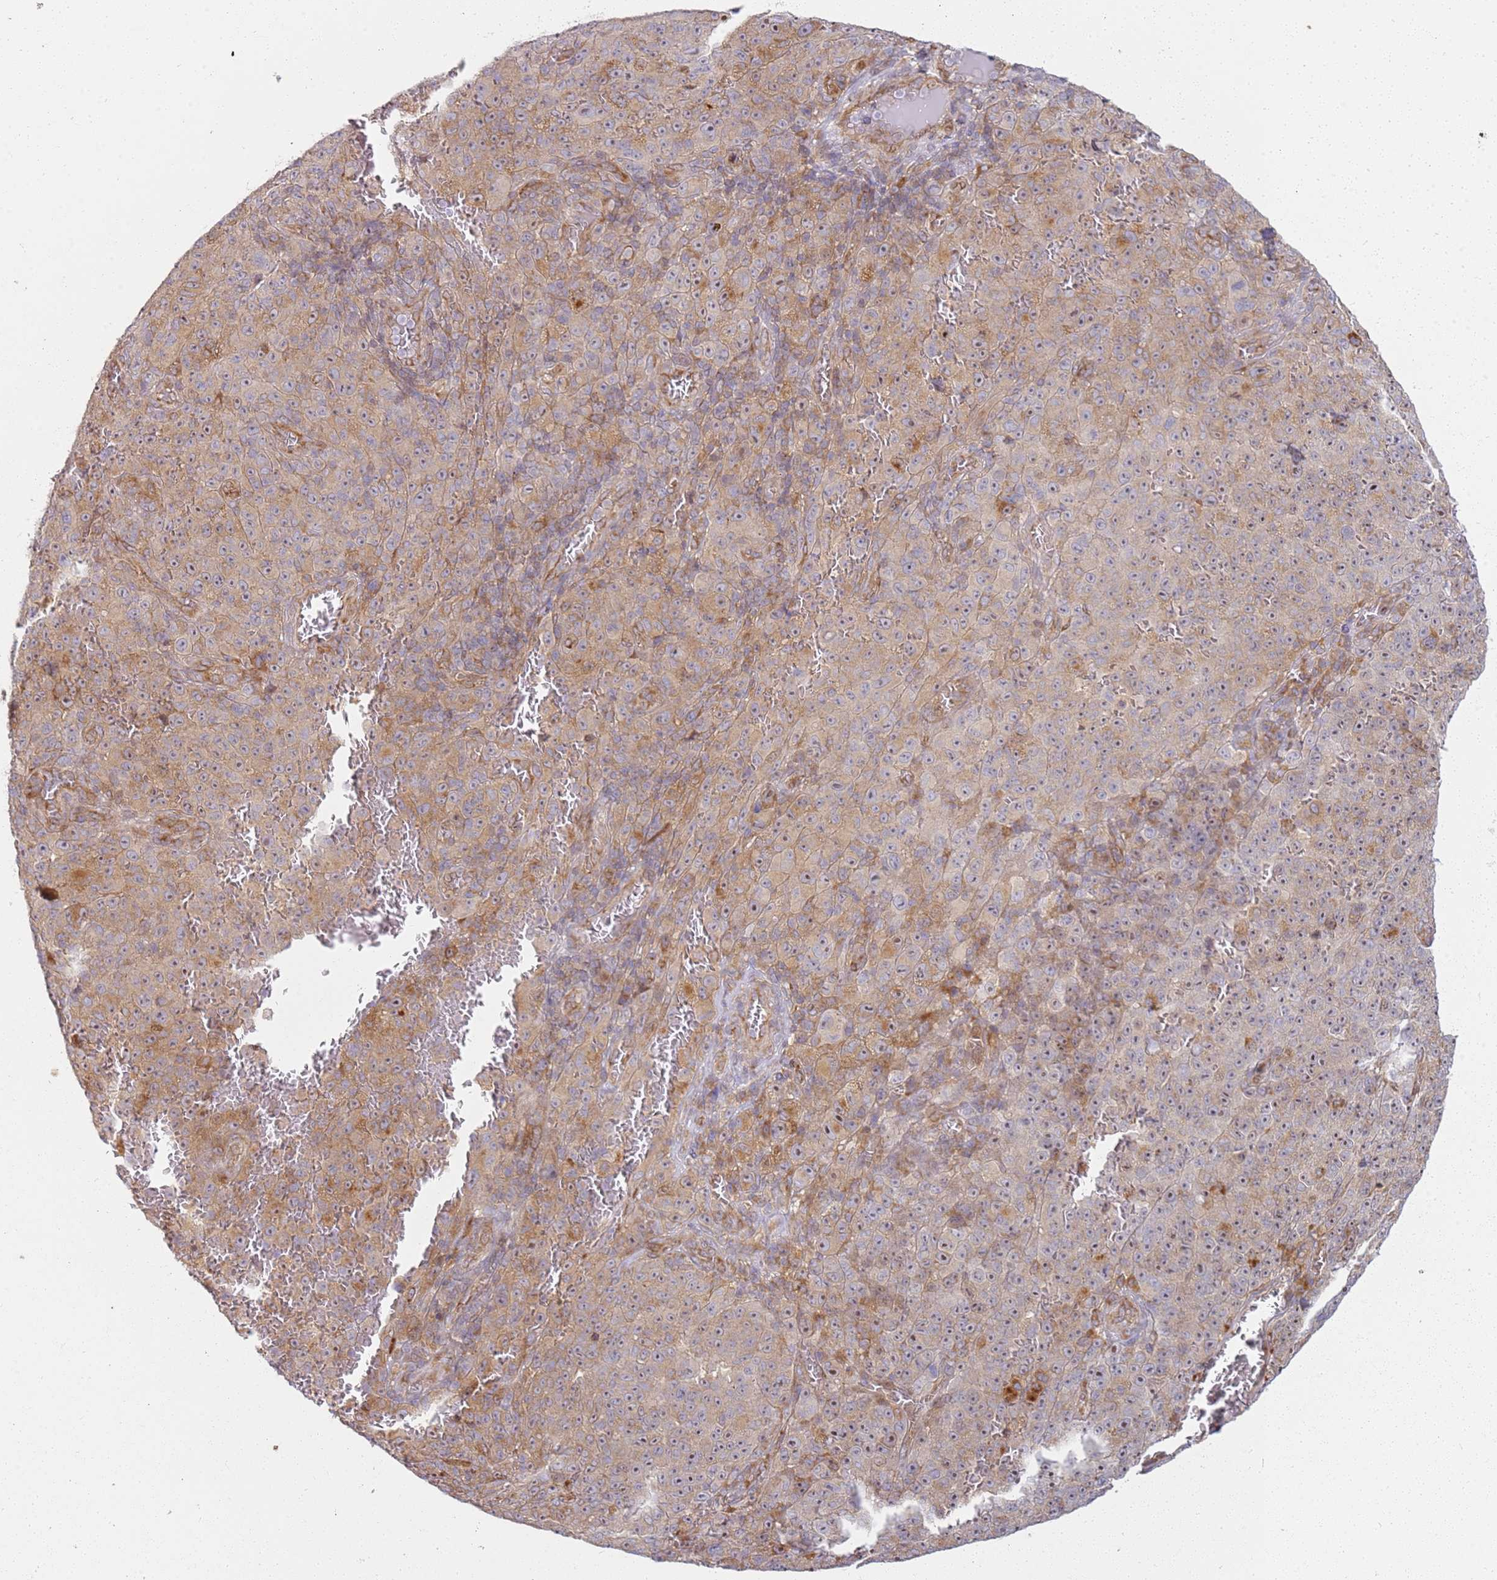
{"staining": {"intensity": "moderate", "quantity": ">75%", "location": "cytoplasmic/membranous,nuclear"}, "tissue": "melanoma", "cell_type": "Tumor cells", "image_type": "cancer", "snomed": [{"axis": "morphology", "description": "Malignant melanoma, NOS"}, {"axis": "topography", "description": "Skin"}], "caption": "Human malignant melanoma stained for a protein (brown) exhibits moderate cytoplasmic/membranous and nuclear positive positivity in approximately >75% of tumor cells.", "gene": "GRAP", "patient": {"sex": "female", "age": 82}}